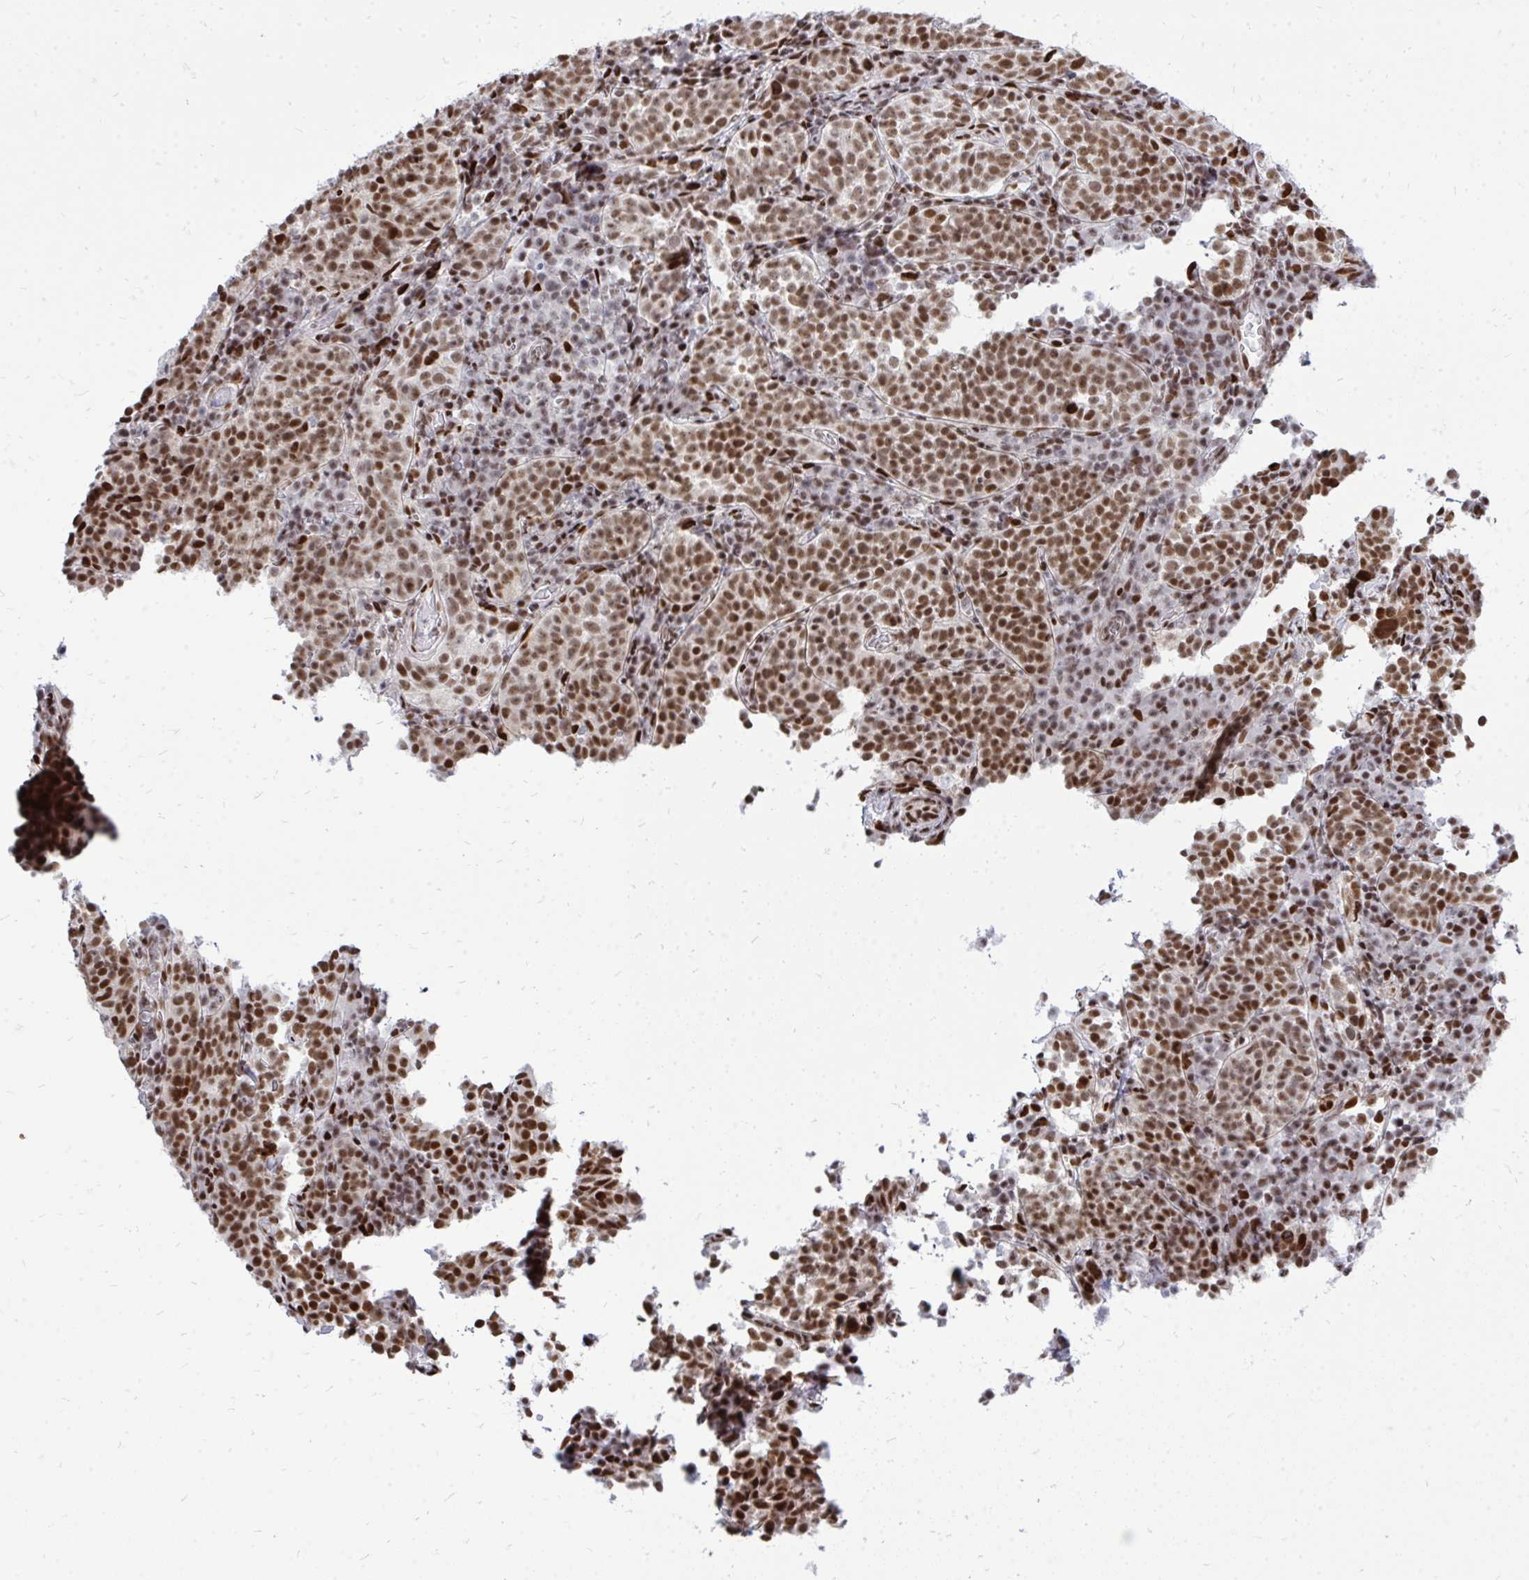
{"staining": {"intensity": "moderate", "quantity": ">75%", "location": "nuclear"}, "tissue": "cervical cancer", "cell_type": "Tumor cells", "image_type": "cancer", "snomed": [{"axis": "morphology", "description": "Squamous cell carcinoma, NOS"}, {"axis": "topography", "description": "Cervix"}], "caption": "IHC (DAB (3,3'-diaminobenzidine)) staining of cervical cancer exhibits moderate nuclear protein positivity in approximately >75% of tumor cells.", "gene": "TBL1Y", "patient": {"sex": "female", "age": 75}}